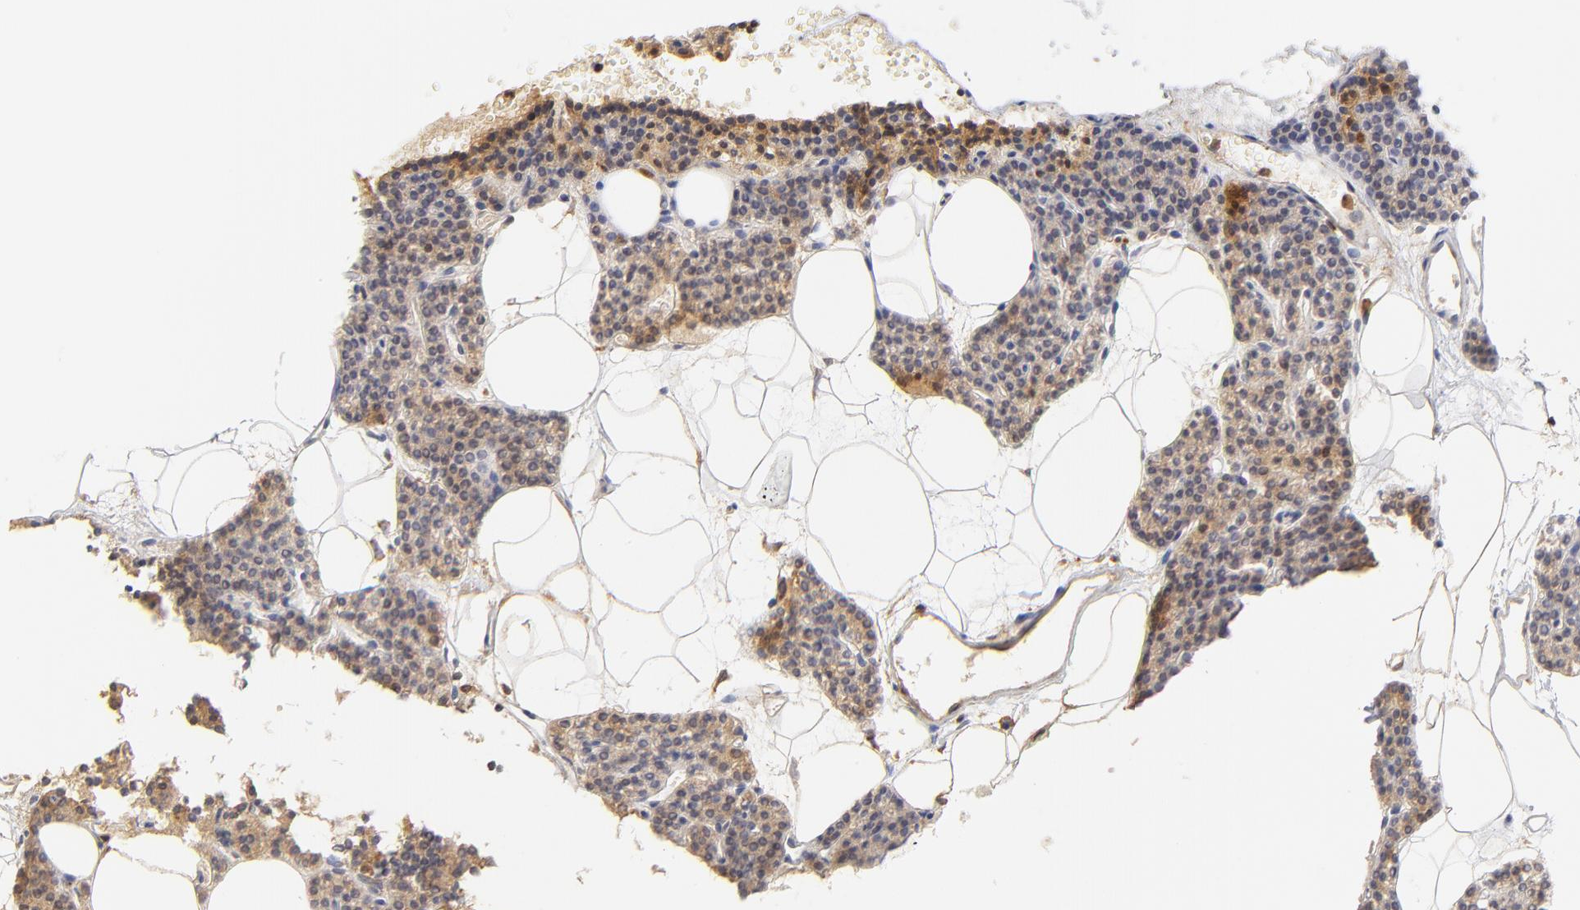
{"staining": {"intensity": "moderate", "quantity": ">75%", "location": "cytoplasmic/membranous"}, "tissue": "parathyroid gland", "cell_type": "Glandular cells", "image_type": "normal", "snomed": [{"axis": "morphology", "description": "Normal tissue, NOS"}, {"axis": "topography", "description": "Parathyroid gland"}], "caption": "Unremarkable parathyroid gland shows moderate cytoplasmic/membranous staining in about >75% of glandular cells.", "gene": "MDGA2", "patient": {"sex": "male", "age": 24}}